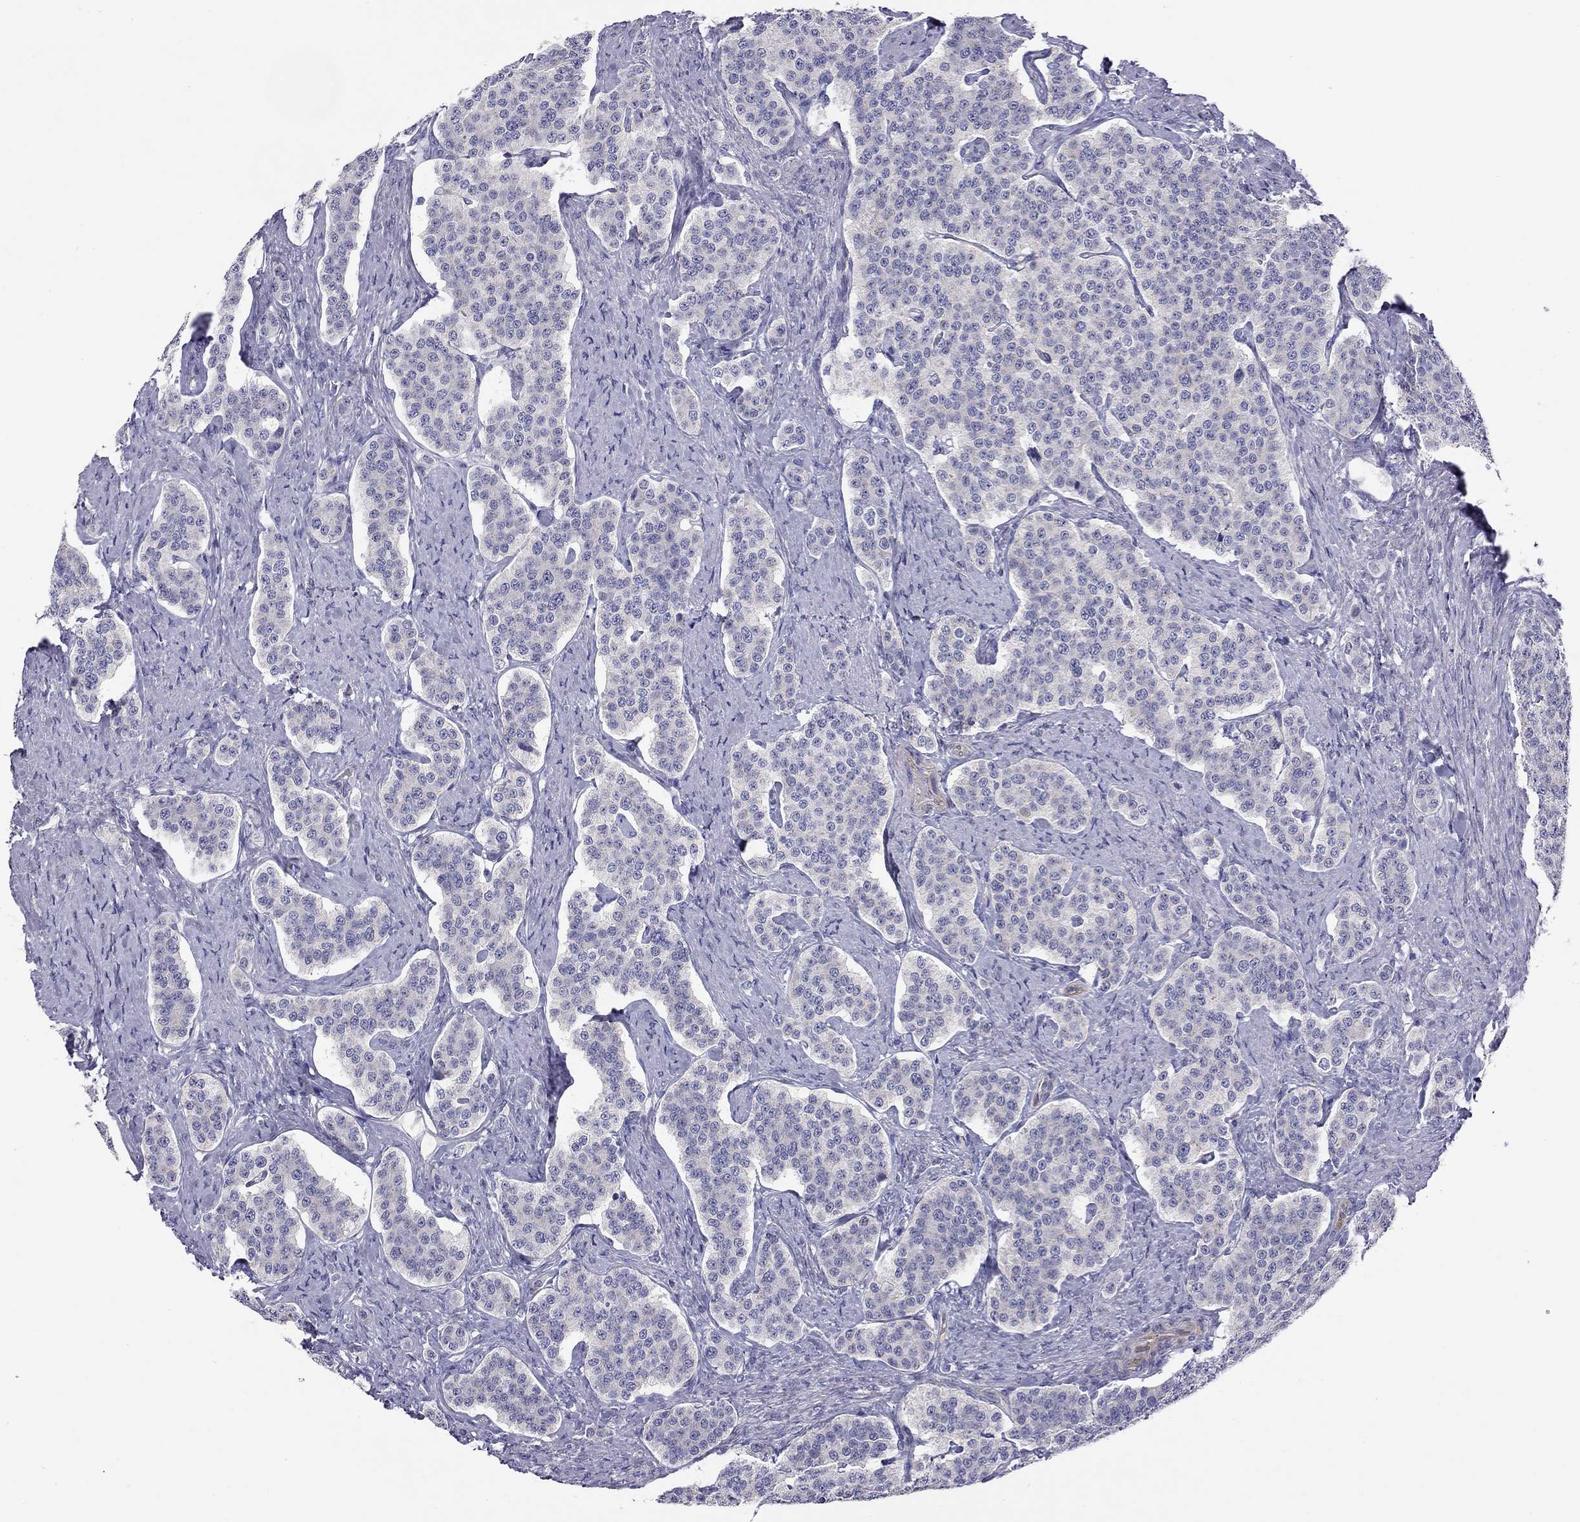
{"staining": {"intensity": "negative", "quantity": "none", "location": "none"}, "tissue": "carcinoid", "cell_type": "Tumor cells", "image_type": "cancer", "snomed": [{"axis": "morphology", "description": "Carcinoid, malignant, NOS"}, {"axis": "topography", "description": "Small intestine"}], "caption": "There is no significant positivity in tumor cells of carcinoid (malignant). (DAB immunohistochemistry visualized using brightfield microscopy, high magnification).", "gene": "RTL1", "patient": {"sex": "female", "age": 58}}